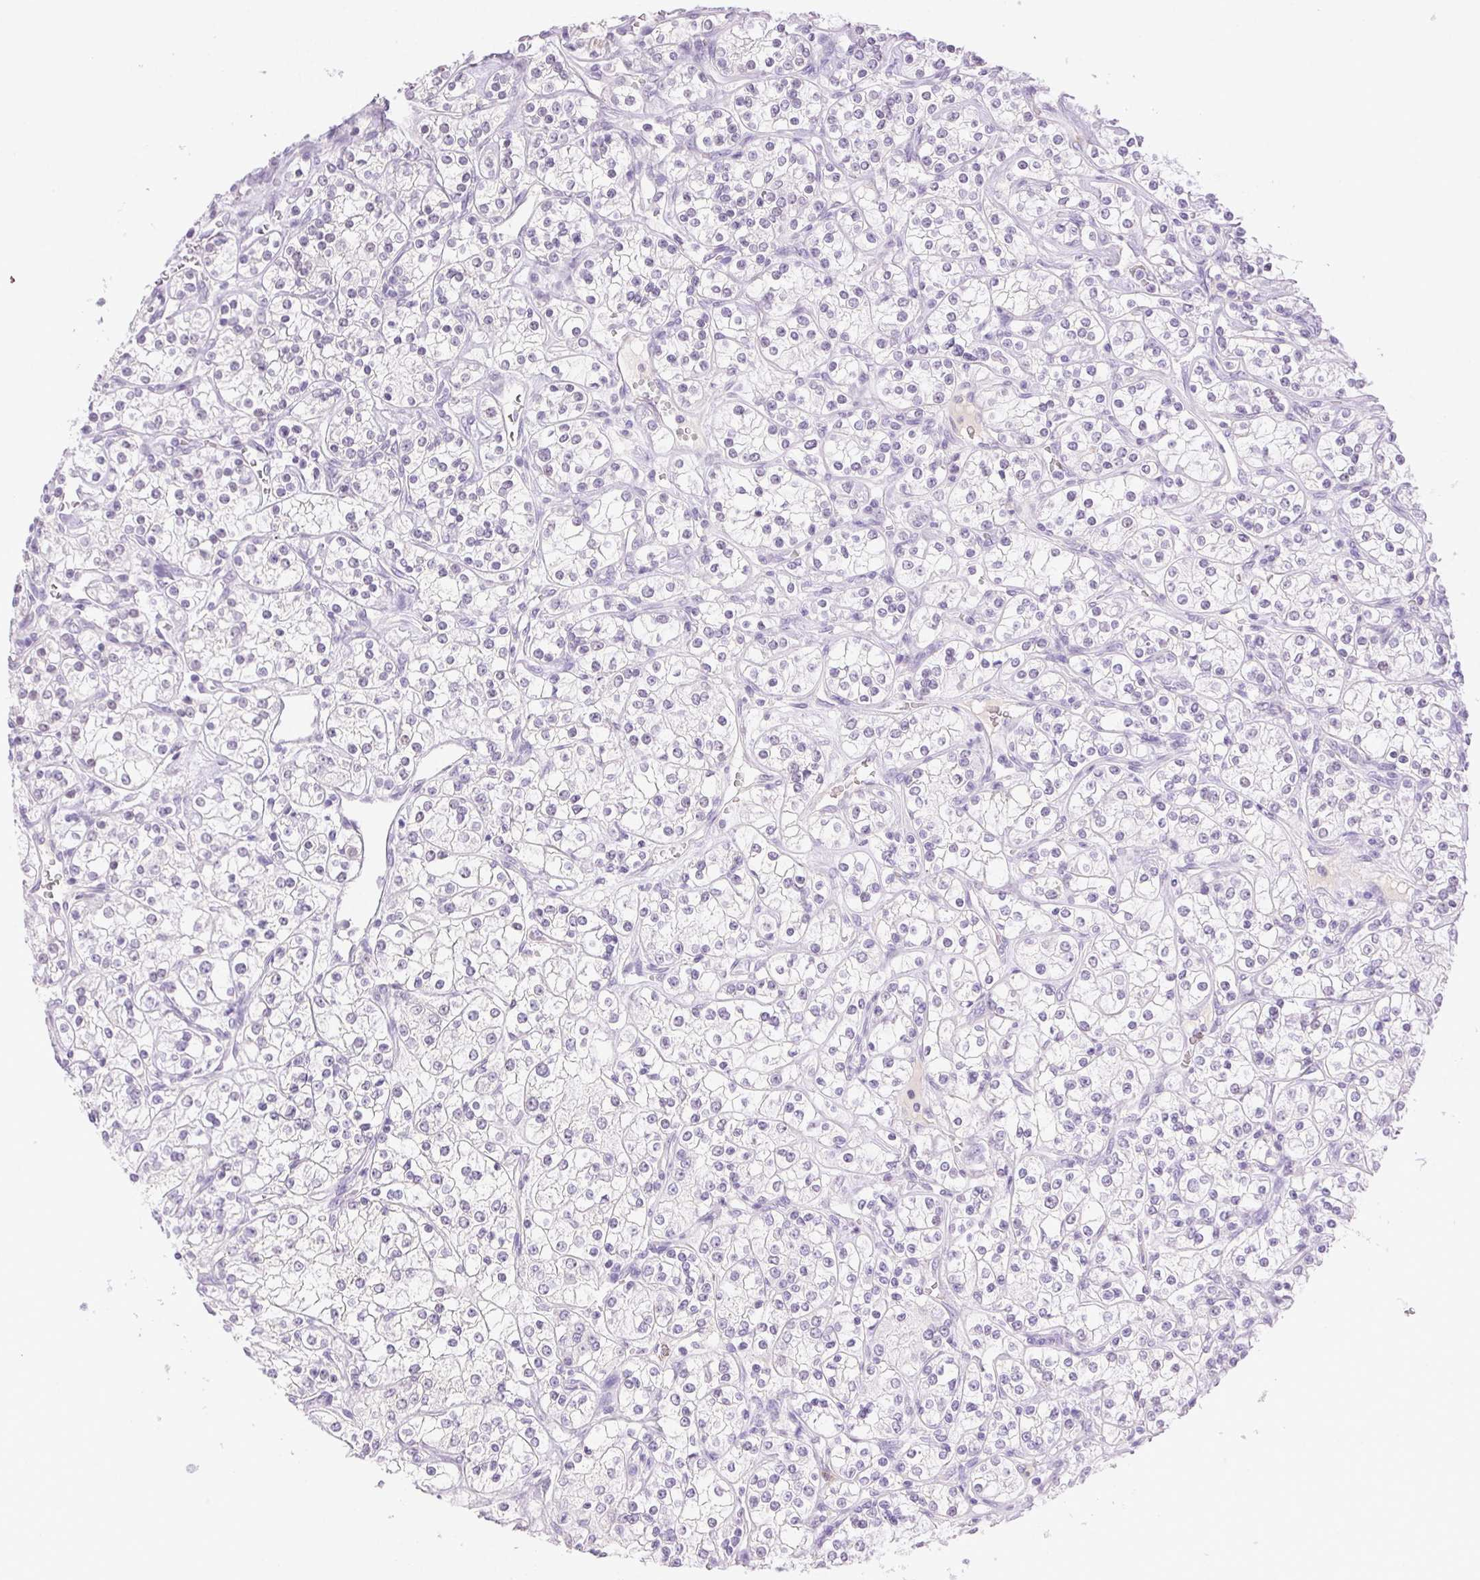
{"staining": {"intensity": "negative", "quantity": "none", "location": "none"}, "tissue": "renal cancer", "cell_type": "Tumor cells", "image_type": "cancer", "snomed": [{"axis": "morphology", "description": "Adenocarcinoma, NOS"}, {"axis": "topography", "description": "Kidney"}], "caption": "This is a image of immunohistochemistry staining of renal cancer (adenocarcinoma), which shows no expression in tumor cells. The staining was performed using DAB to visualize the protein expression in brown, while the nuclei were stained in blue with hematoxylin (Magnification: 20x).", "gene": "EMX2", "patient": {"sex": "male", "age": 77}}